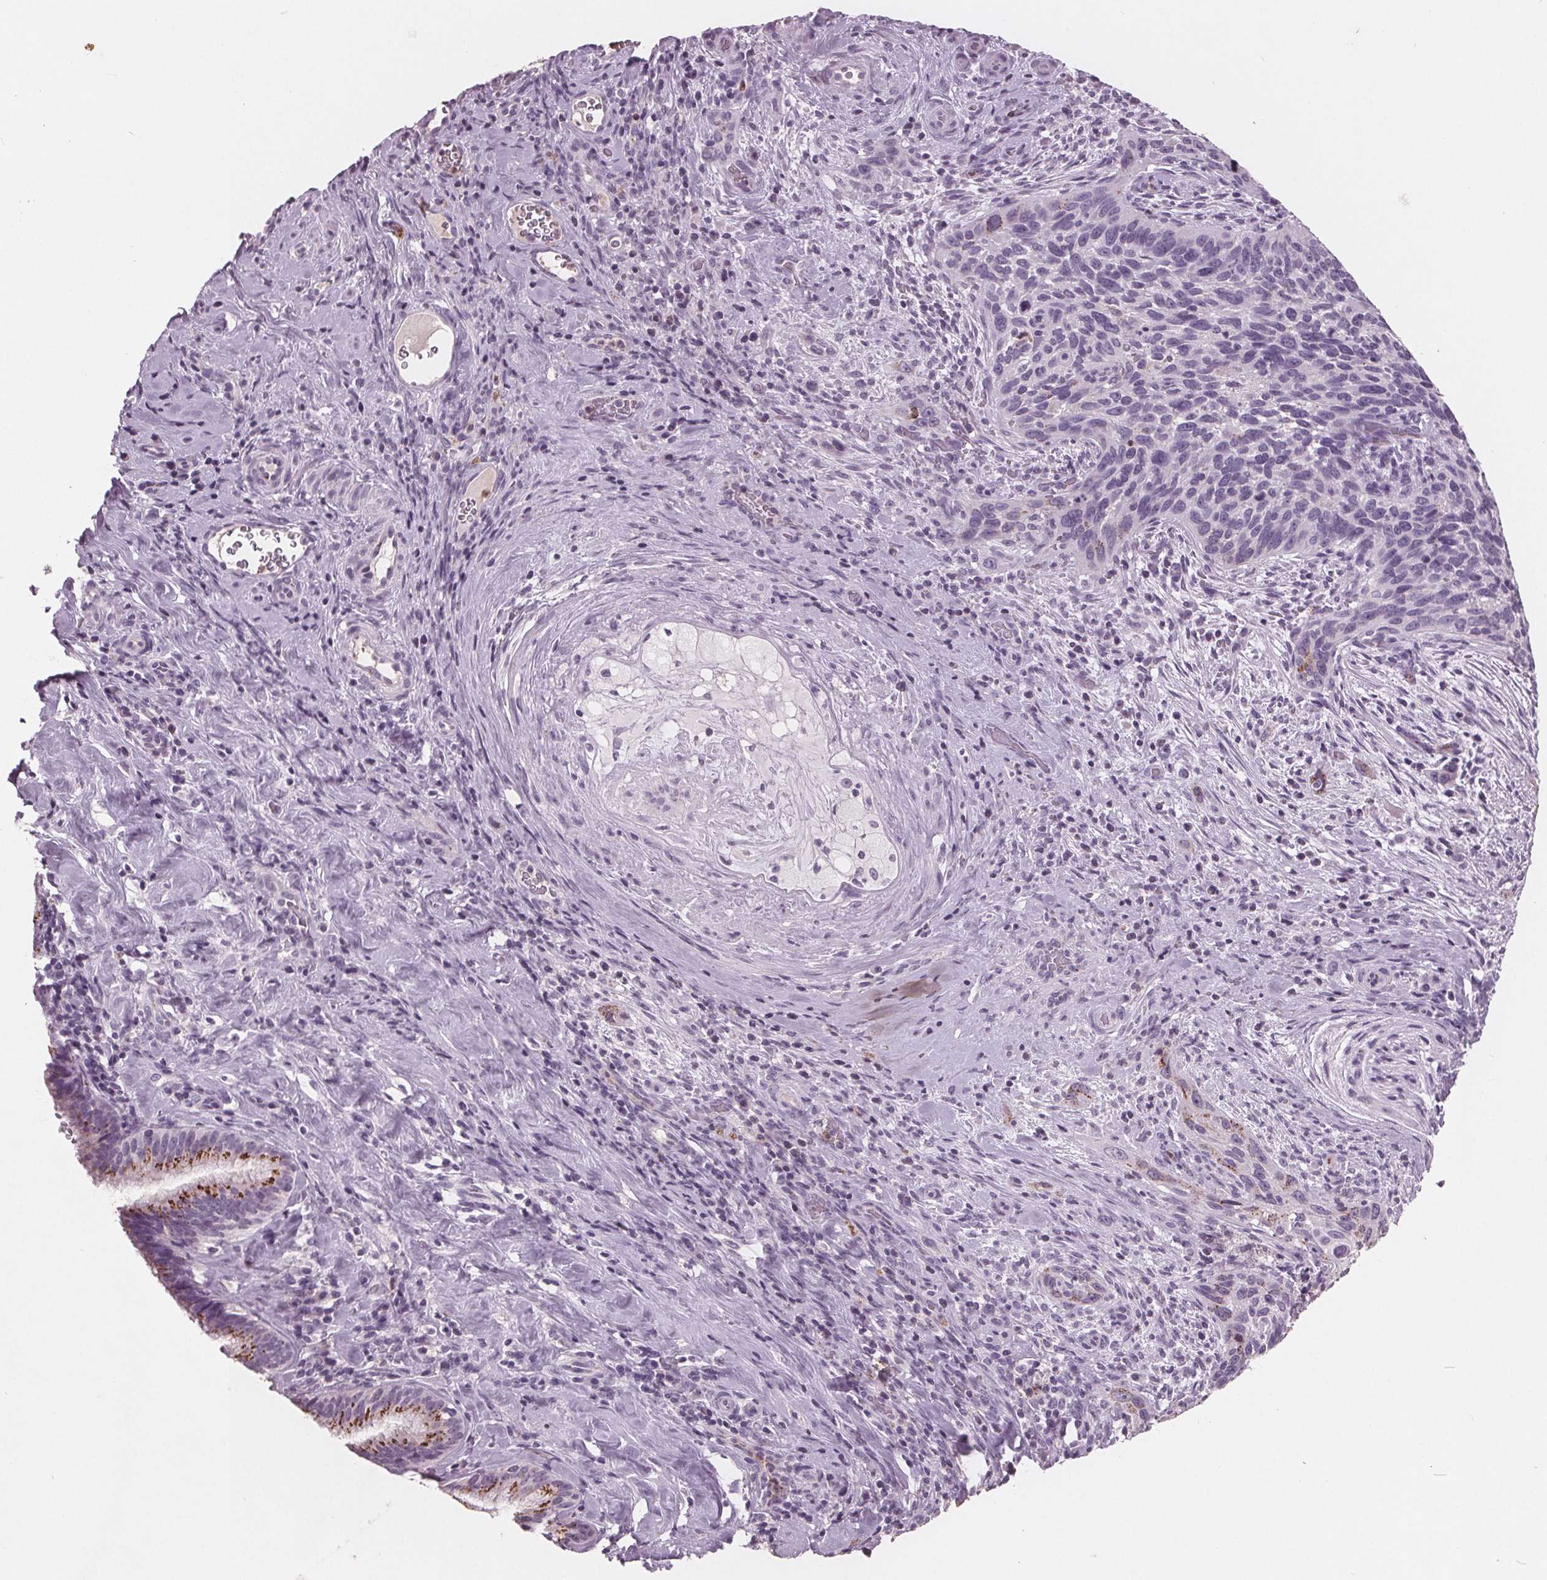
{"staining": {"intensity": "negative", "quantity": "none", "location": "none"}, "tissue": "cervical cancer", "cell_type": "Tumor cells", "image_type": "cancer", "snomed": [{"axis": "morphology", "description": "Squamous cell carcinoma, NOS"}, {"axis": "topography", "description": "Cervix"}], "caption": "DAB immunohistochemical staining of cervical cancer (squamous cell carcinoma) reveals no significant expression in tumor cells. (Immunohistochemistry, brightfield microscopy, high magnification).", "gene": "PTPN14", "patient": {"sex": "female", "age": 51}}